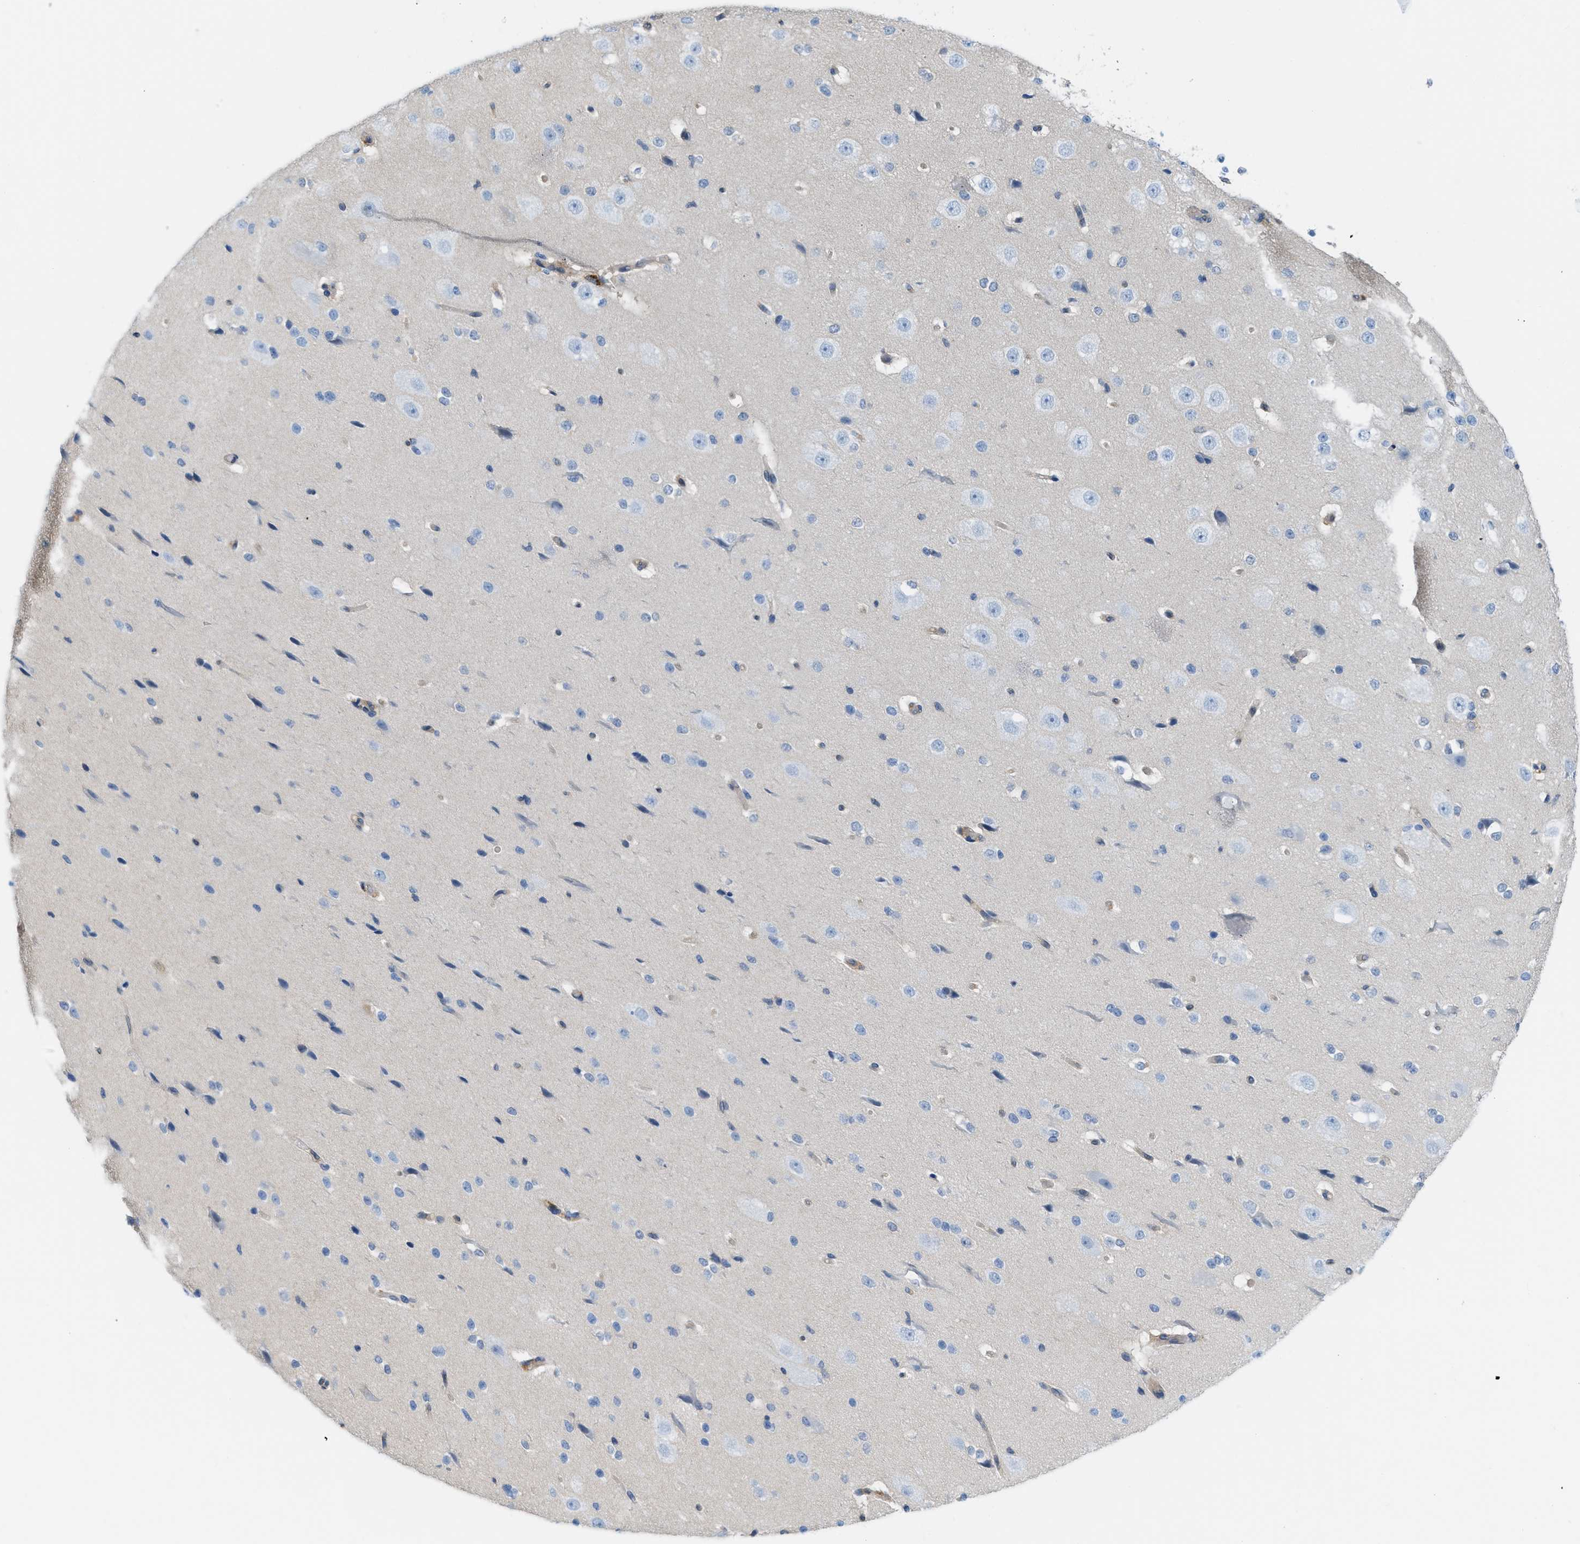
{"staining": {"intensity": "negative", "quantity": "none", "location": "none"}, "tissue": "cerebral cortex", "cell_type": "Endothelial cells", "image_type": "normal", "snomed": [{"axis": "morphology", "description": "Normal tissue, NOS"}, {"axis": "morphology", "description": "Developmental malformation"}, {"axis": "topography", "description": "Cerebral cortex"}], "caption": "This is a micrograph of IHC staining of normal cerebral cortex, which shows no staining in endothelial cells. (DAB (3,3'-diaminobenzidine) IHC with hematoxylin counter stain).", "gene": "CSTB", "patient": {"sex": "female", "age": 30}}